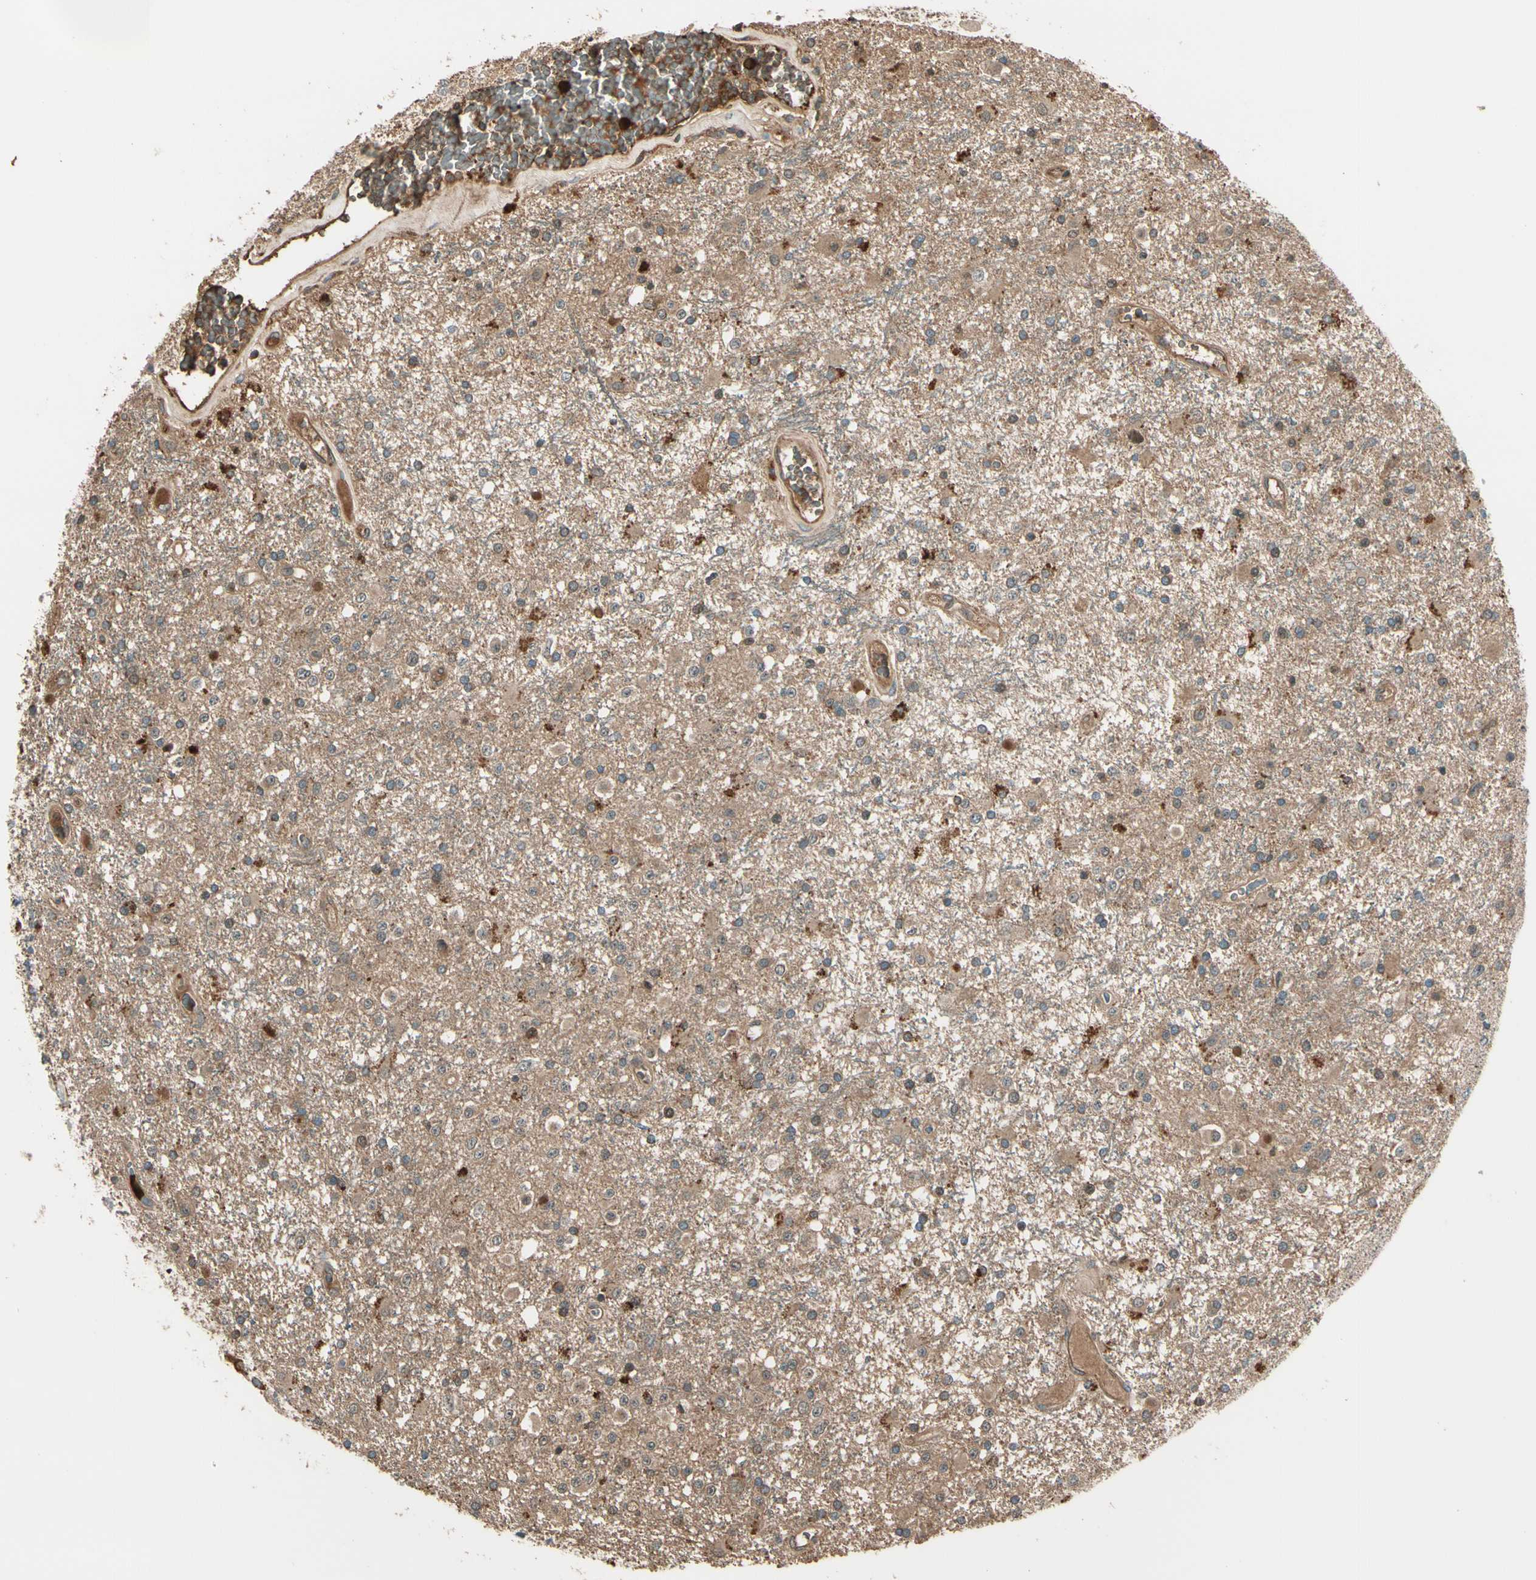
{"staining": {"intensity": "moderate", "quantity": "25%-75%", "location": "cytoplasmic/membranous"}, "tissue": "glioma", "cell_type": "Tumor cells", "image_type": "cancer", "snomed": [{"axis": "morphology", "description": "Glioma, malignant, Low grade"}, {"axis": "topography", "description": "Brain"}], "caption": "A brown stain highlights moderate cytoplasmic/membranous expression of a protein in human glioma tumor cells.", "gene": "STX11", "patient": {"sex": "male", "age": 58}}